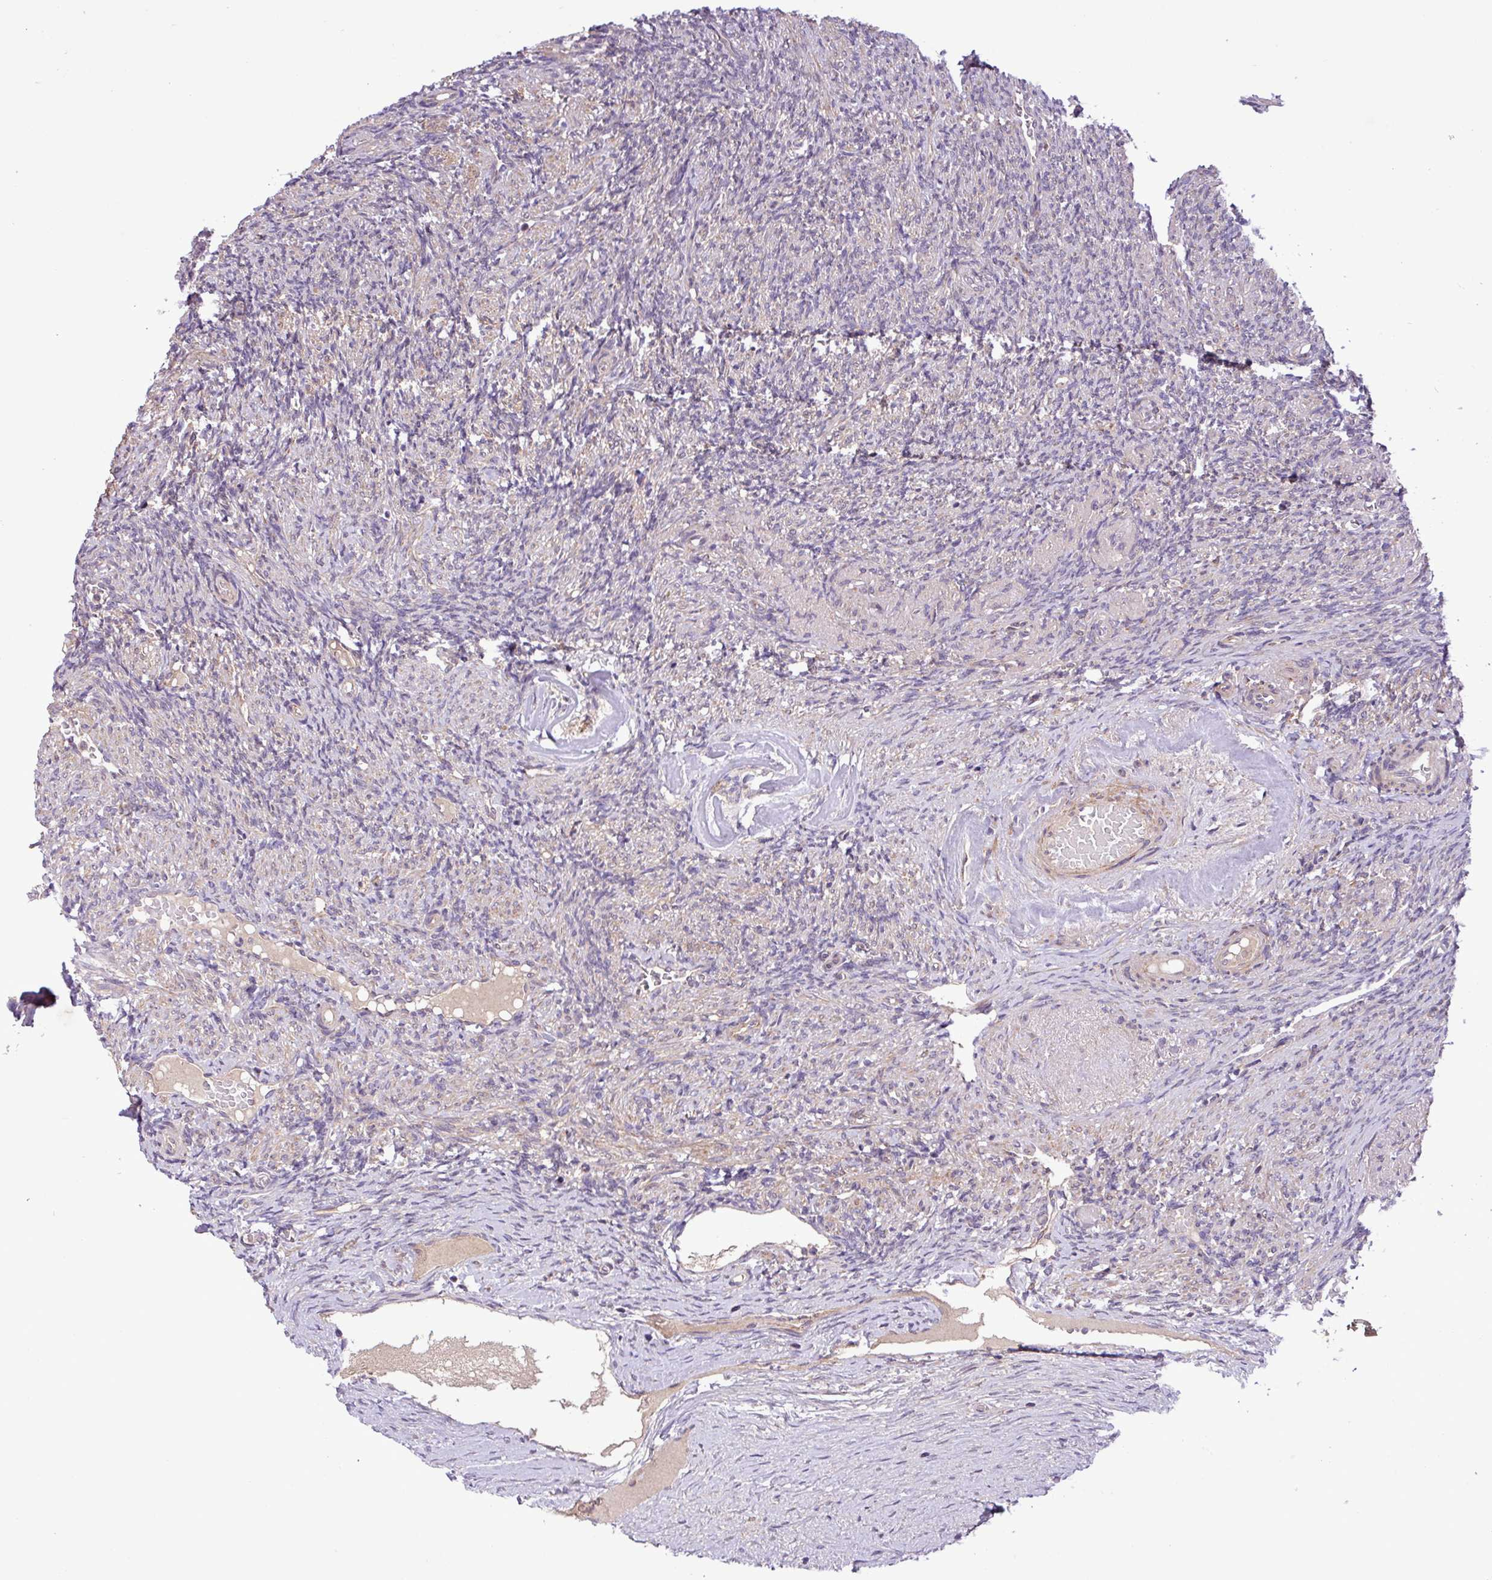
{"staining": {"intensity": "moderate", "quantity": ">75%", "location": "cytoplasmic/membranous"}, "tissue": "ovary", "cell_type": "Follicle cells", "image_type": "normal", "snomed": [{"axis": "morphology", "description": "Normal tissue, NOS"}, {"axis": "topography", "description": "Ovary"}], "caption": "The immunohistochemical stain highlights moderate cytoplasmic/membranous expression in follicle cells of normal ovary. The protein of interest is stained brown, and the nuclei are stained in blue (DAB IHC with brightfield microscopy, high magnification).", "gene": "TIMM10B", "patient": {"sex": "female", "age": 51}}